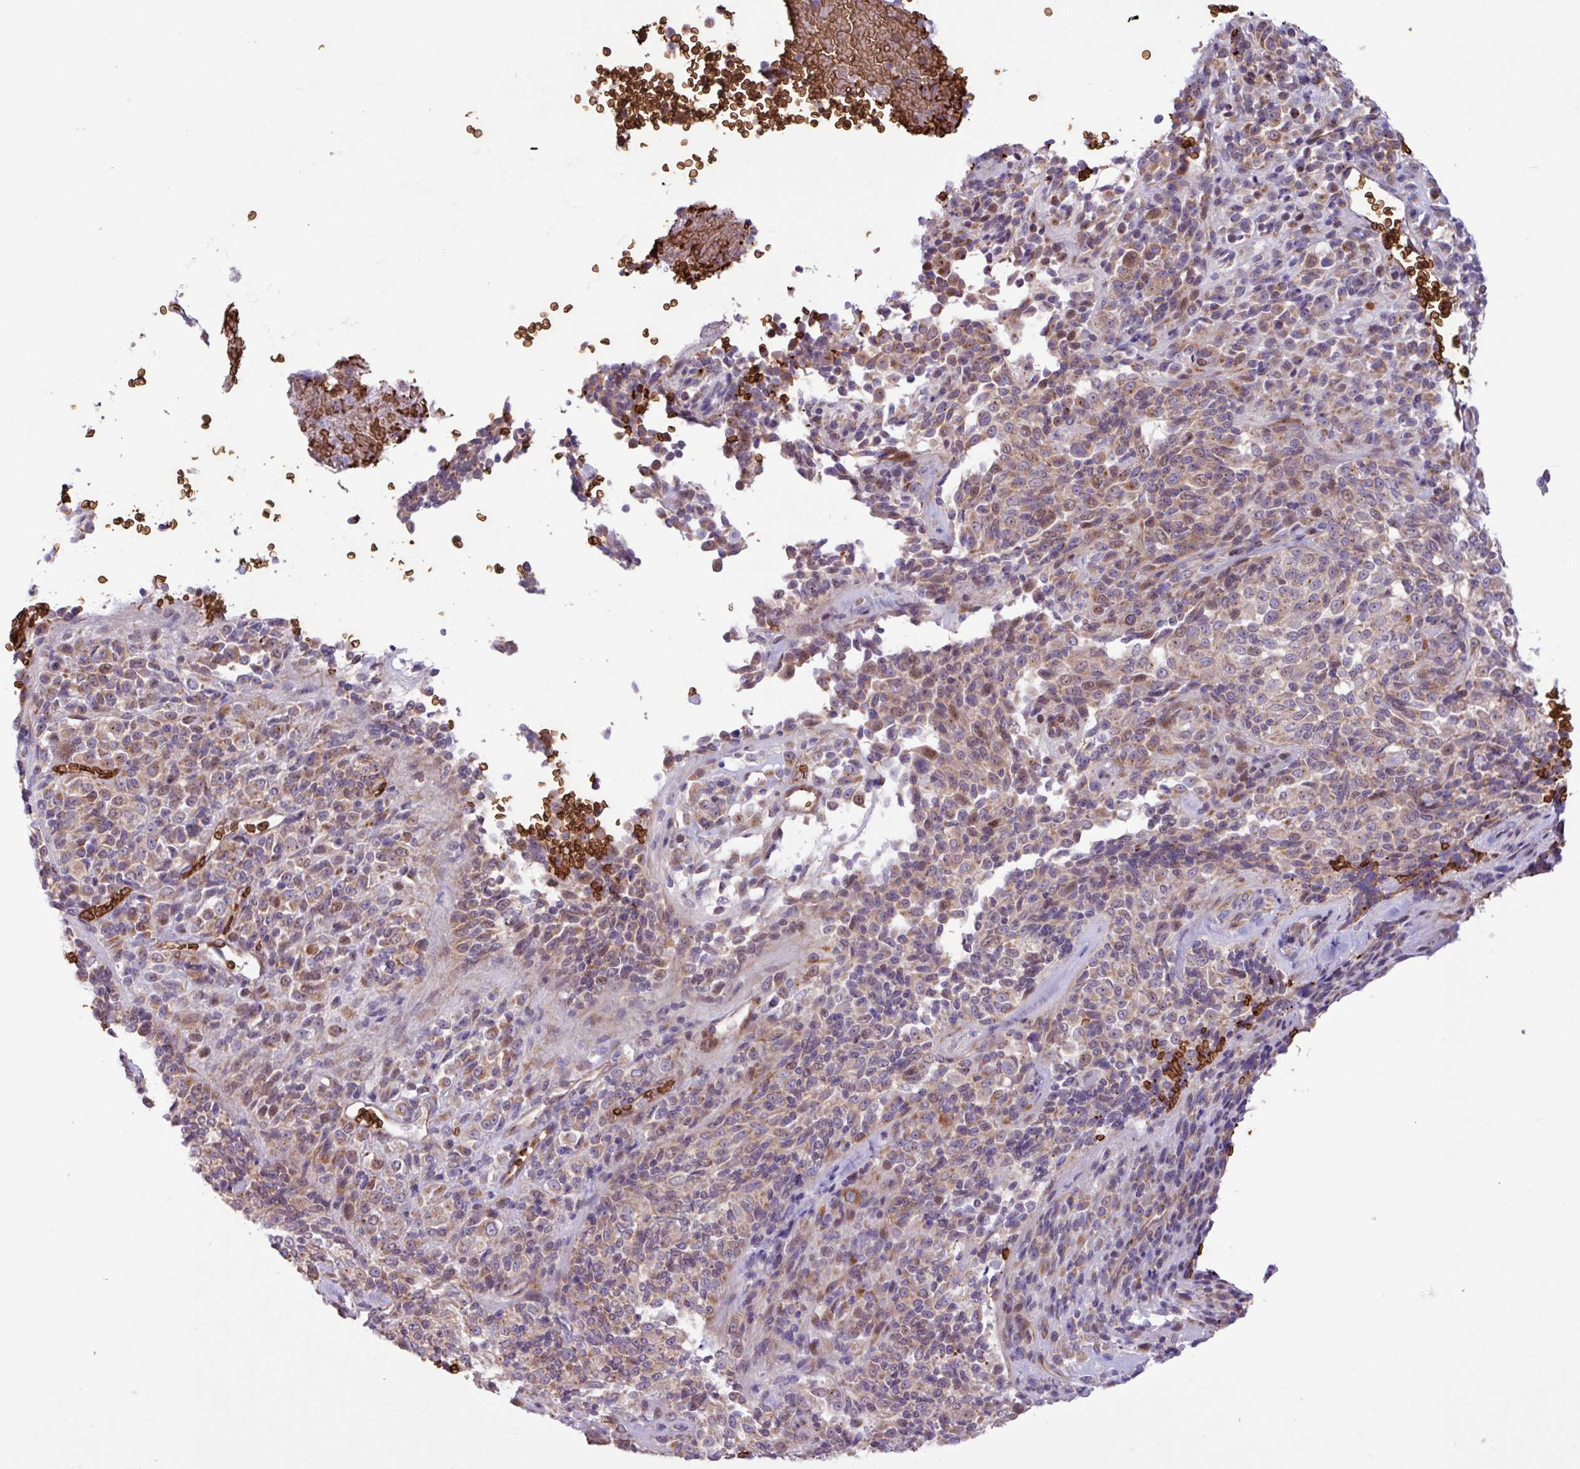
{"staining": {"intensity": "moderate", "quantity": ">75%", "location": "cytoplasmic/membranous"}, "tissue": "melanoma", "cell_type": "Tumor cells", "image_type": "cancer", "snomed": [{"axis": "morphology", "description": "Malignant melanoma, Metastatic site"}, {"axis": "topography", "description": "Brain"}], "caption": "Moderate cytoplasmic/membranous expression is present in approximately >75% of tumor cells in melanoma.", "gene": "RAD21L1", "patient": {"sex": "female", "age": 56}}